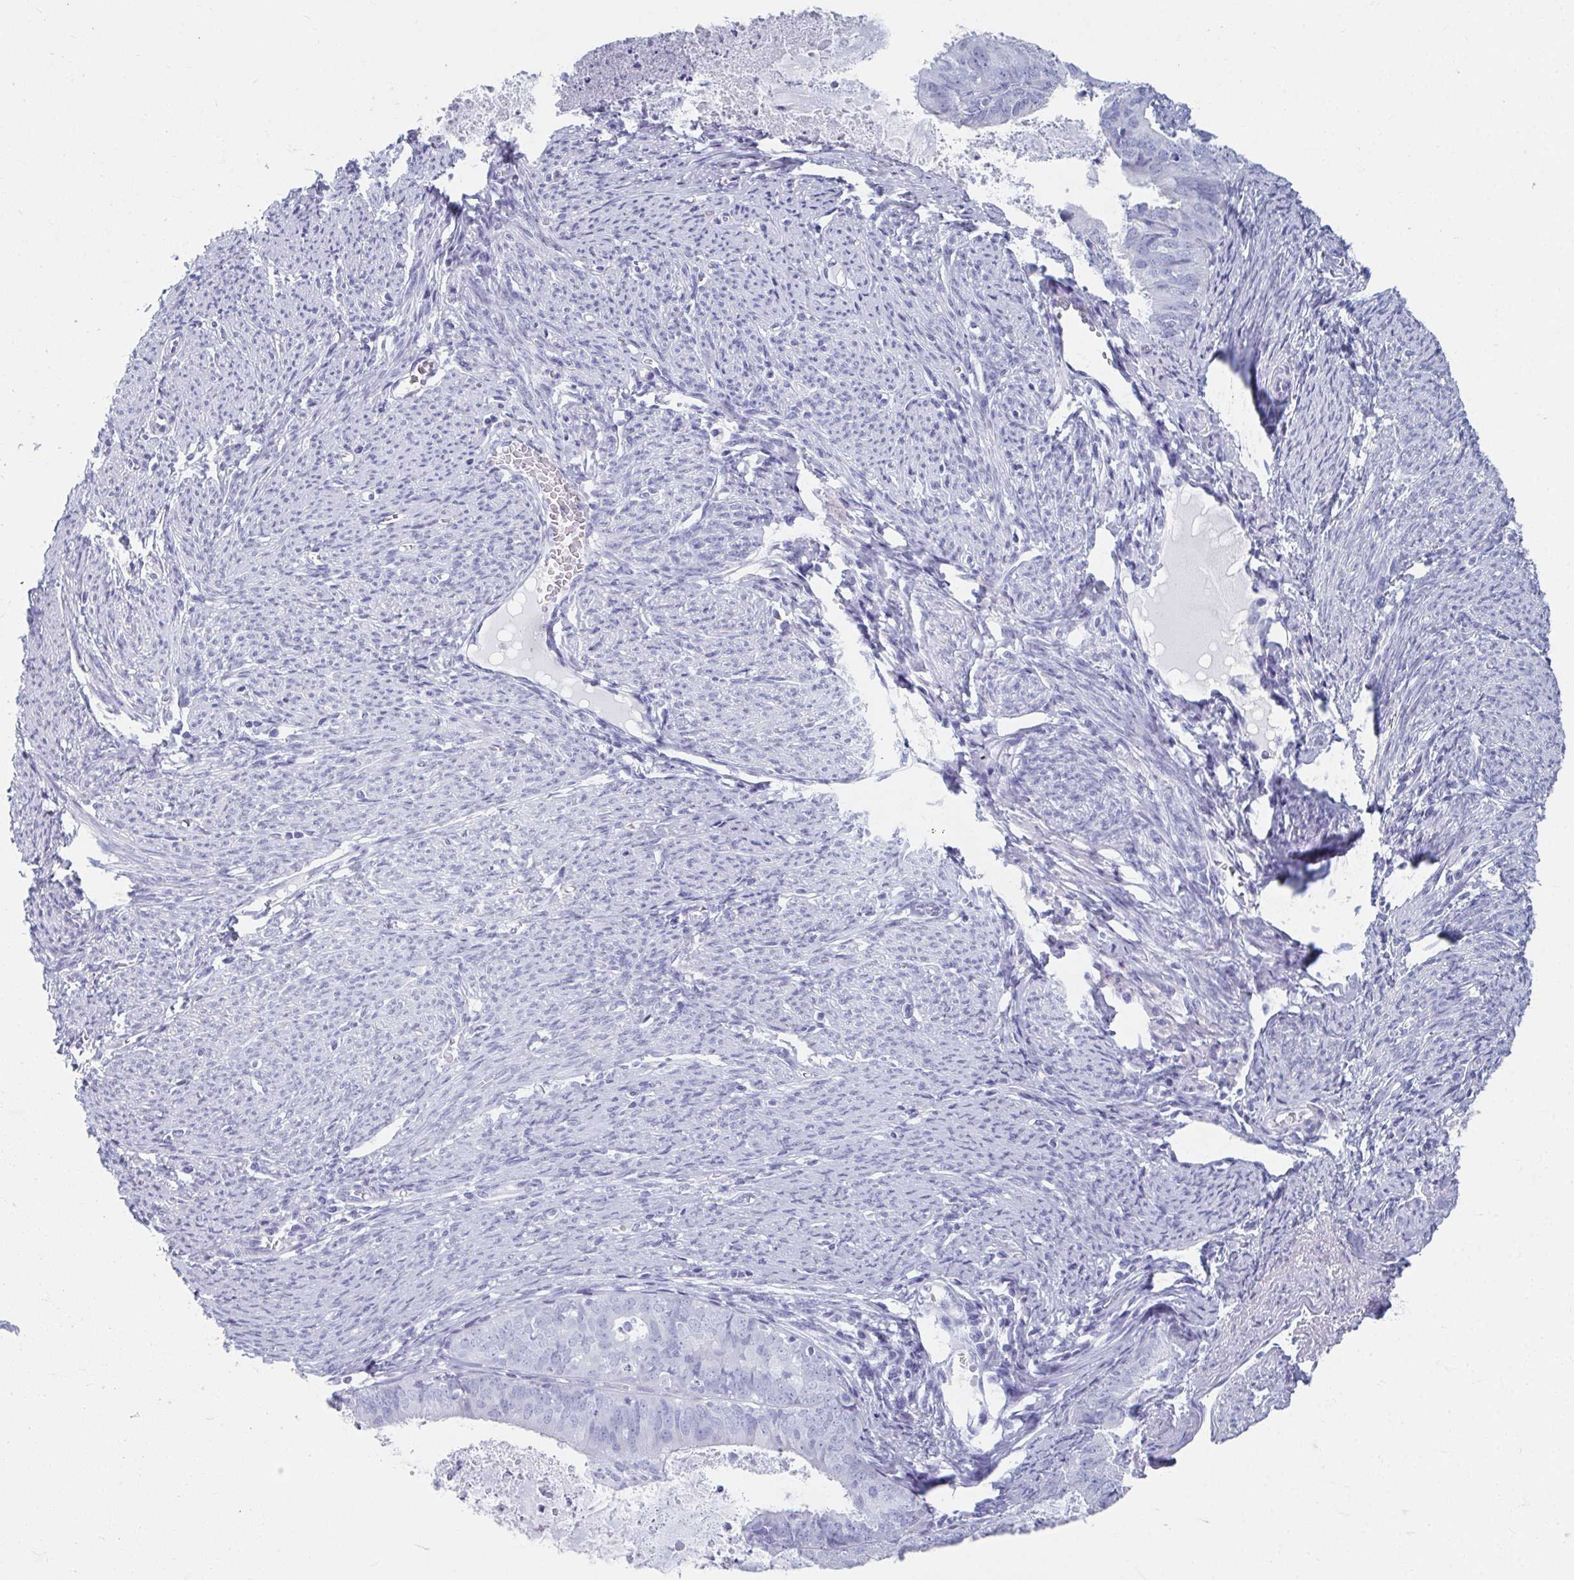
{"staining": {"intensity": "negative", "quantity": "none", "location": "none"}, "tissue": "endometrial cancer", "cell_type": "Tumor cells", "image_type": "cancer", "snomed": [{"axis": "morphology", "description": "Adenocarcinoma, NOS"}, {"axis": "topography", "description": "Endometrium"}], "caption": "Immunohistochemical staining of endometrial adenocarcinoma exhibits no significant staining in tumor cells.", "gene": "GHRL", "patient": {"sex": "female", "age": 57}}